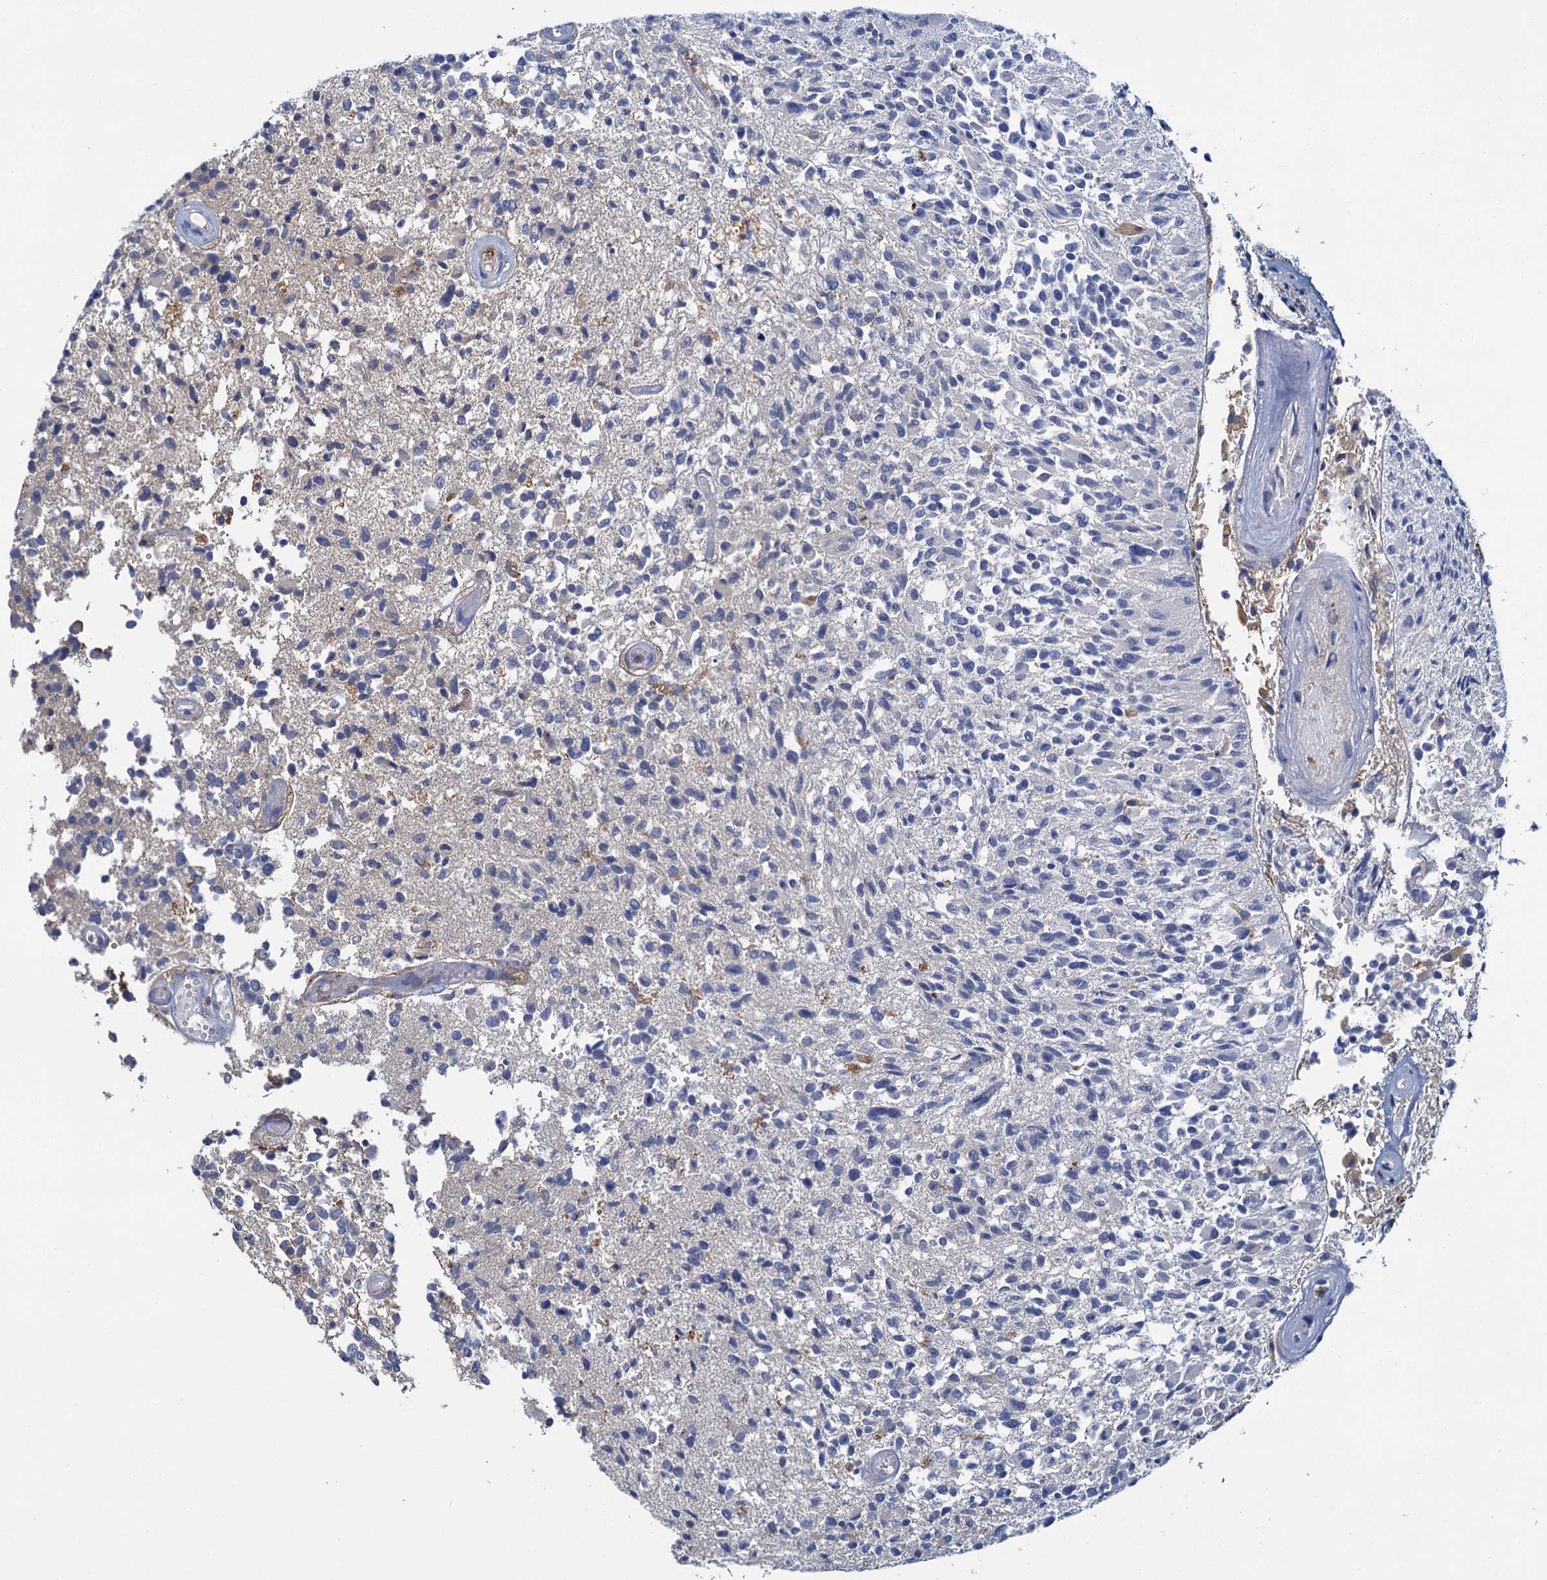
{"staining": {"intensity": "negative", "quantity": "none", "location": "none"}, "tissue": "glioma", "cell_type": "Tumor cells", "image_type": "cancer", "snomed": [{"axis": "morphology", "description": "Glioma, malignant, High grade"}, {"axis": "morphology", "description": "Glioblastoma, NOS"}, {"axis": "topography", "description": "Brain"}], "caption": "Immunohistochemistry of human glioma demonstrates no positivity in tumor cells.", "gene": "FGFR2", "patient": {"sex": "male", "age": 60}}